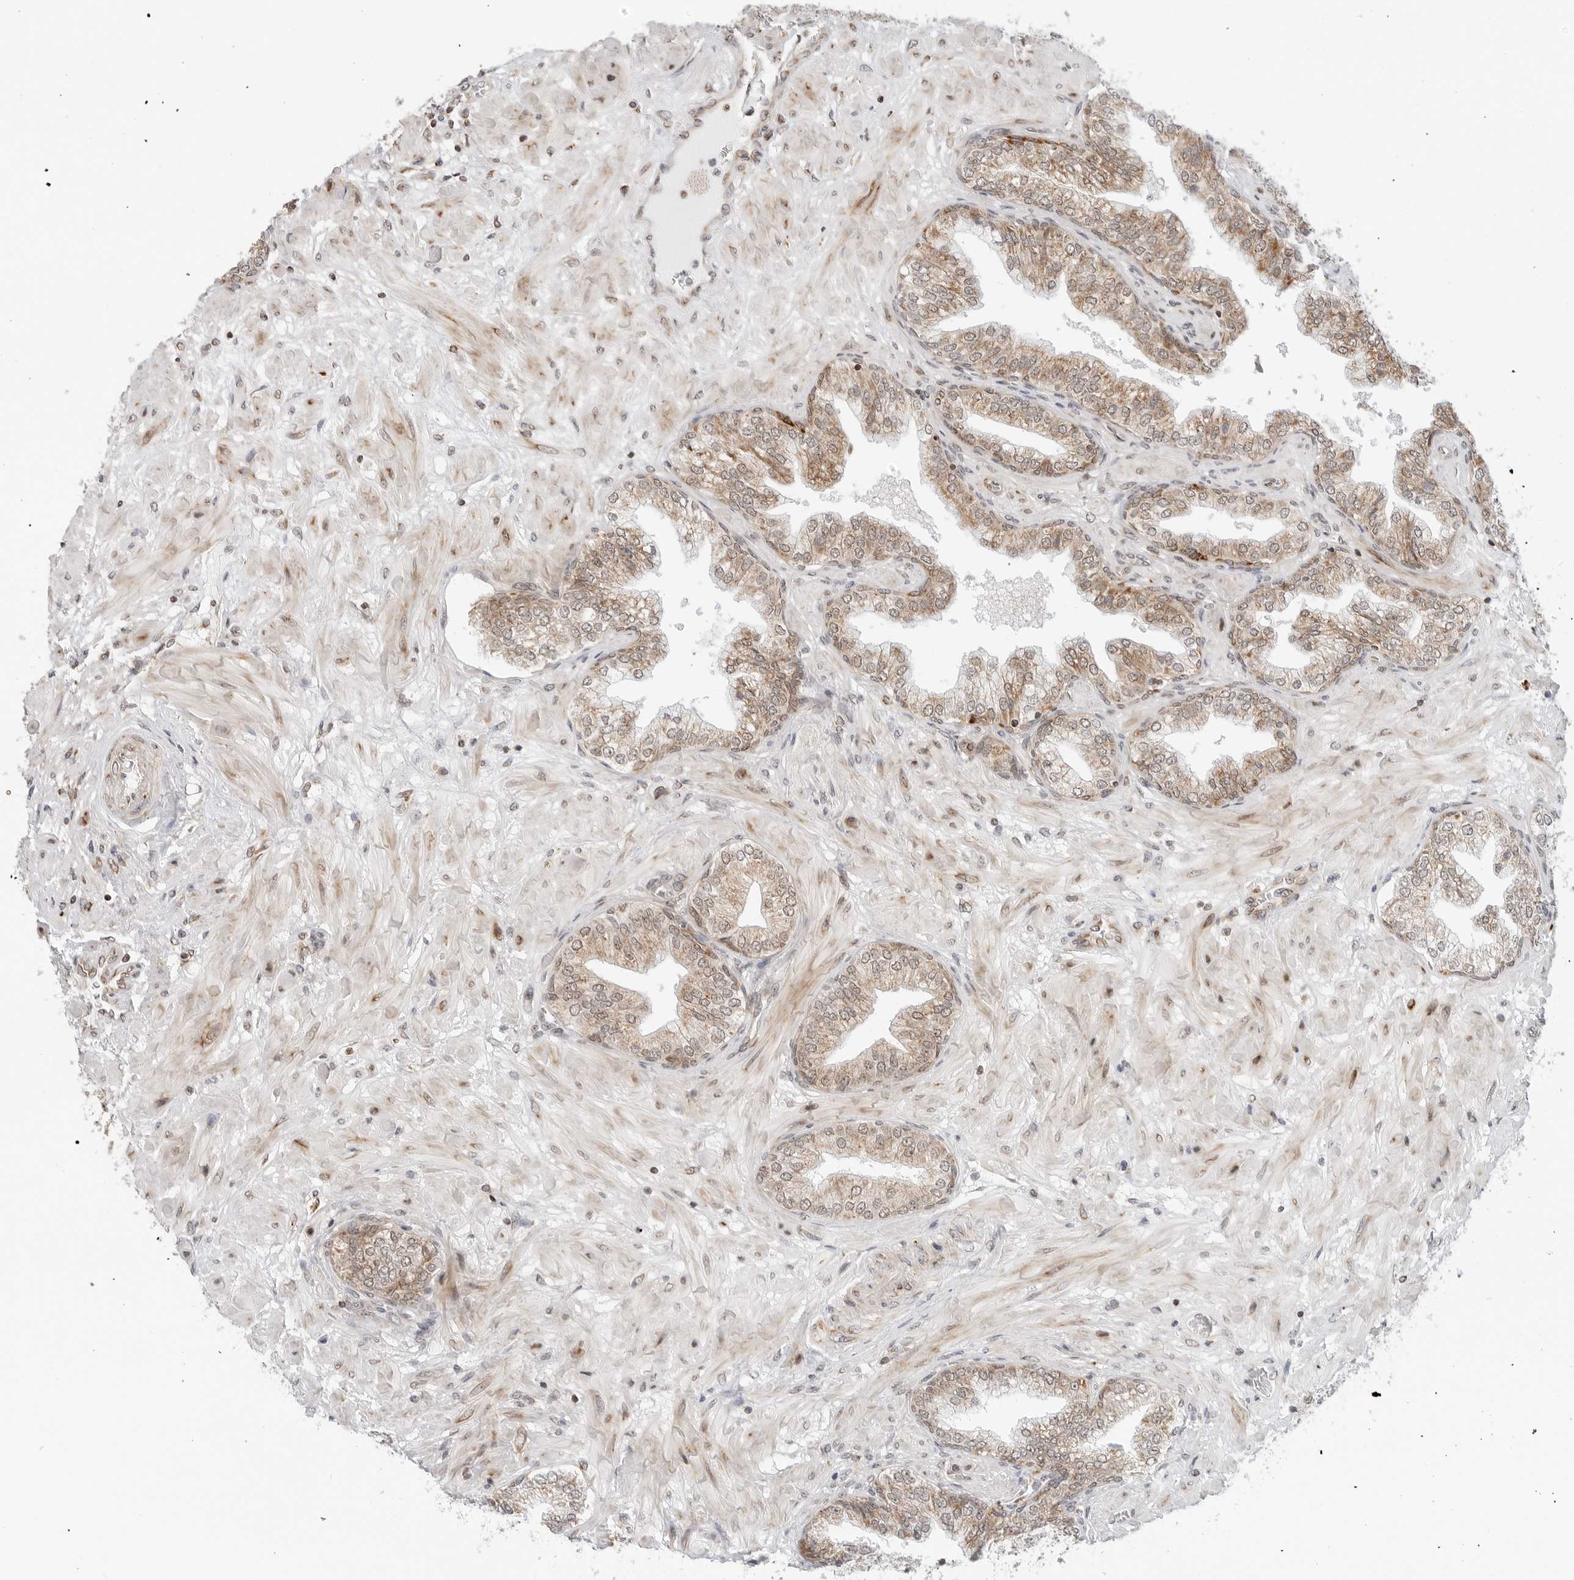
{"staining": {"intensity": "weak", "quantity": ">75%", "location": "cytoplasmic/membranous,nuclear"}, "tissue": "prostate cancer", "cell_type": "Tumor cells", "image_type": "cancer", "snomed": [{"axis": "morphology", "description": "Adenocarcinoma, High grade"}, {"axis": "topography", "description": "Prostate"}], "caption": "High-power microscopy captured an IHC micrograph of prostate cancer, revealing weak cytoplasmic/membranous and nuclear staining in about >75% of tumor cells.", "gene": "POLR3GL", "patient": {"sex": "male", "age": 59}}